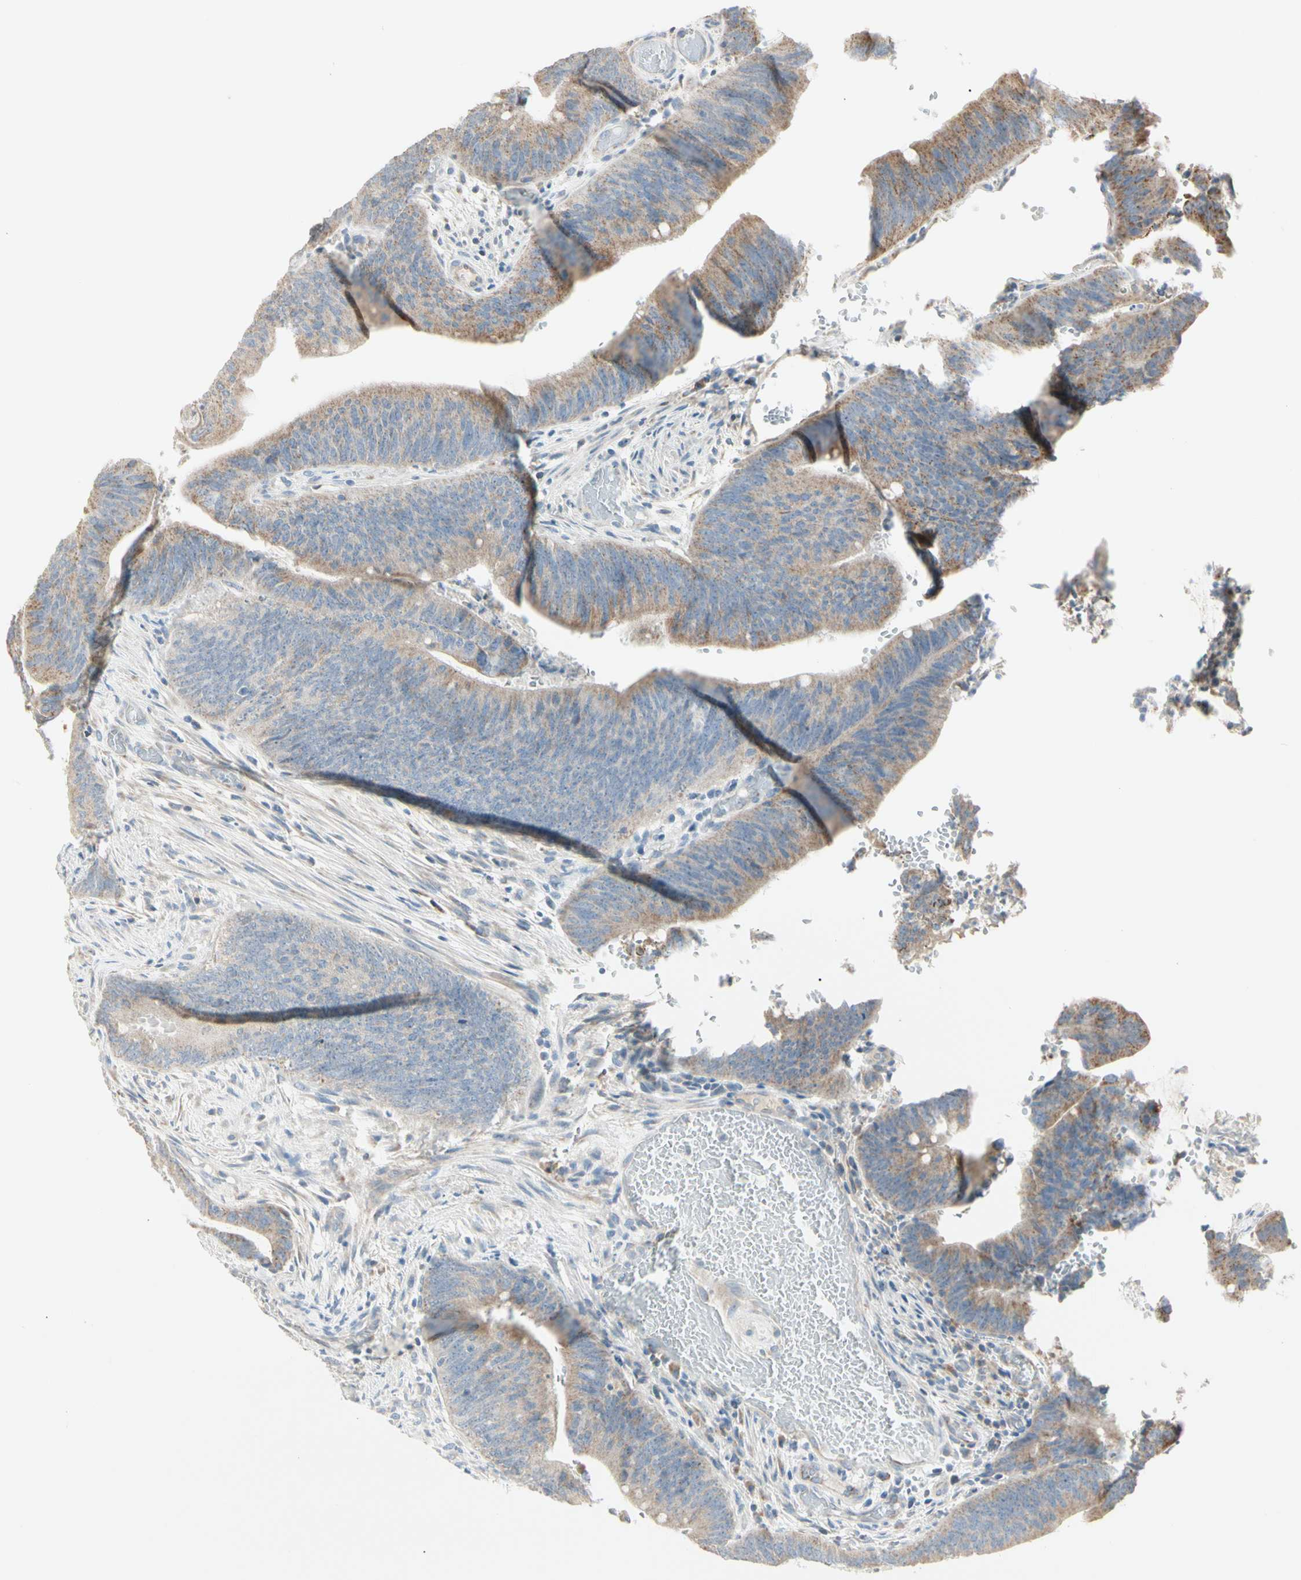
{"staining": {"intensity": "moderate", "quantity": "25%-75%", "location": "cytoplasmic/membranous"}, "tissue": "colorectal cancer", "cell_type": "Tumor cells", "image_type": "cancer", "snomed": [{"axis": "morphology", "description": "Adenocarcinoma, NOS"}, {"axis": "topography", "description": "Rectum"}], "caption": "Immunohistochemical staining of colorectal adenocarcinoma reveals moderate cytoplasmic/membranous protein staining in about 25%-75% of tumor cells.", "gene": "ALDH18A1", "patient": {"sex": "female", "age": 66}}